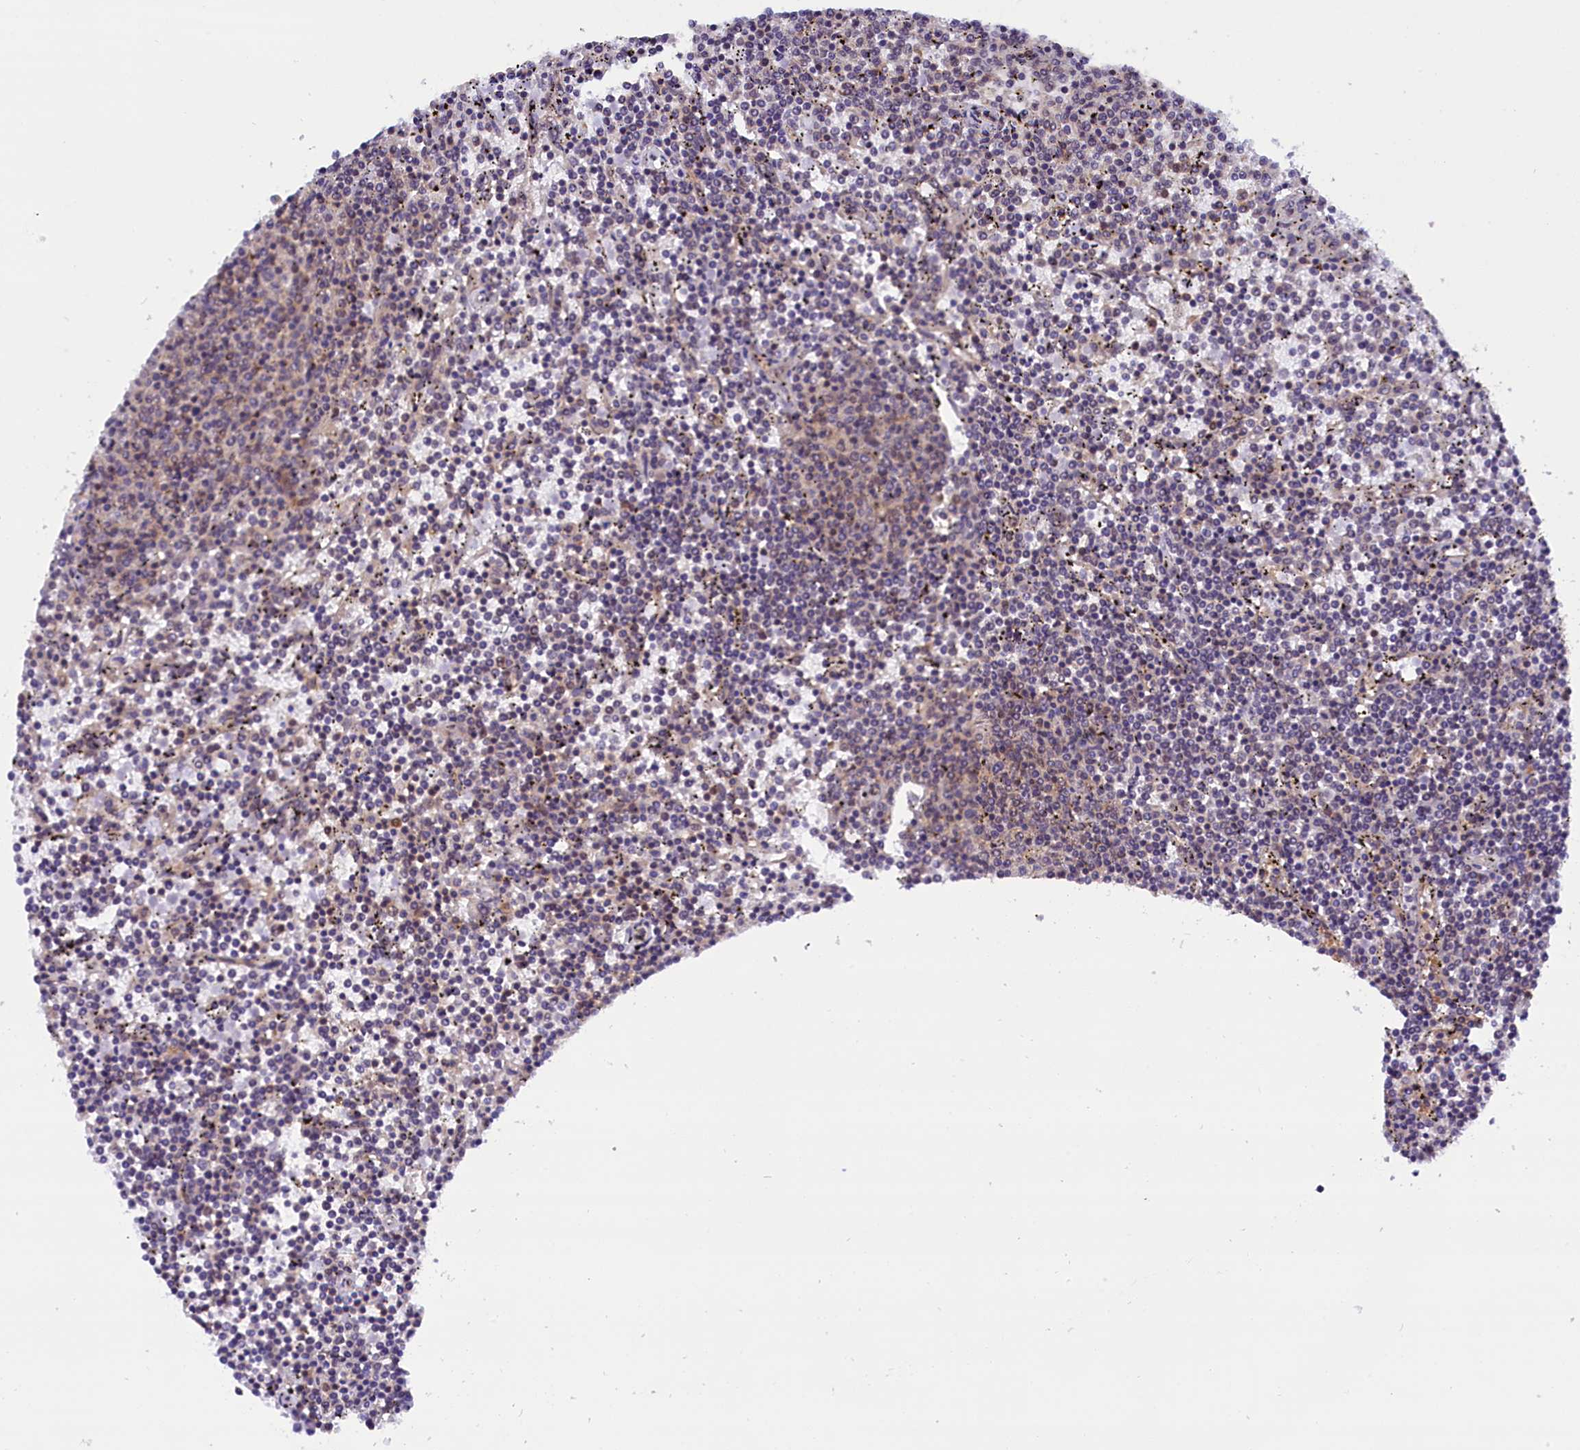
{"staining": {"intensity": "negative", "quantity": "none", "location": "none"}, "tissue": "lymphoma", "cell_type": "Tumor cells", "image_type": "cancer", "snomed": [{"axis": "morphology", "description": "Malignant lymphoma, non-Hodgkin's type, Low grade"}, {"axis": "topography", "description": "Spleen"}], "caption": "A photomicrograph of lymphoma stained for a protein exhibits no brown staining in tumor cells.", "gene": "TBCB", "patient": {"sex": "female", "age": 50}}